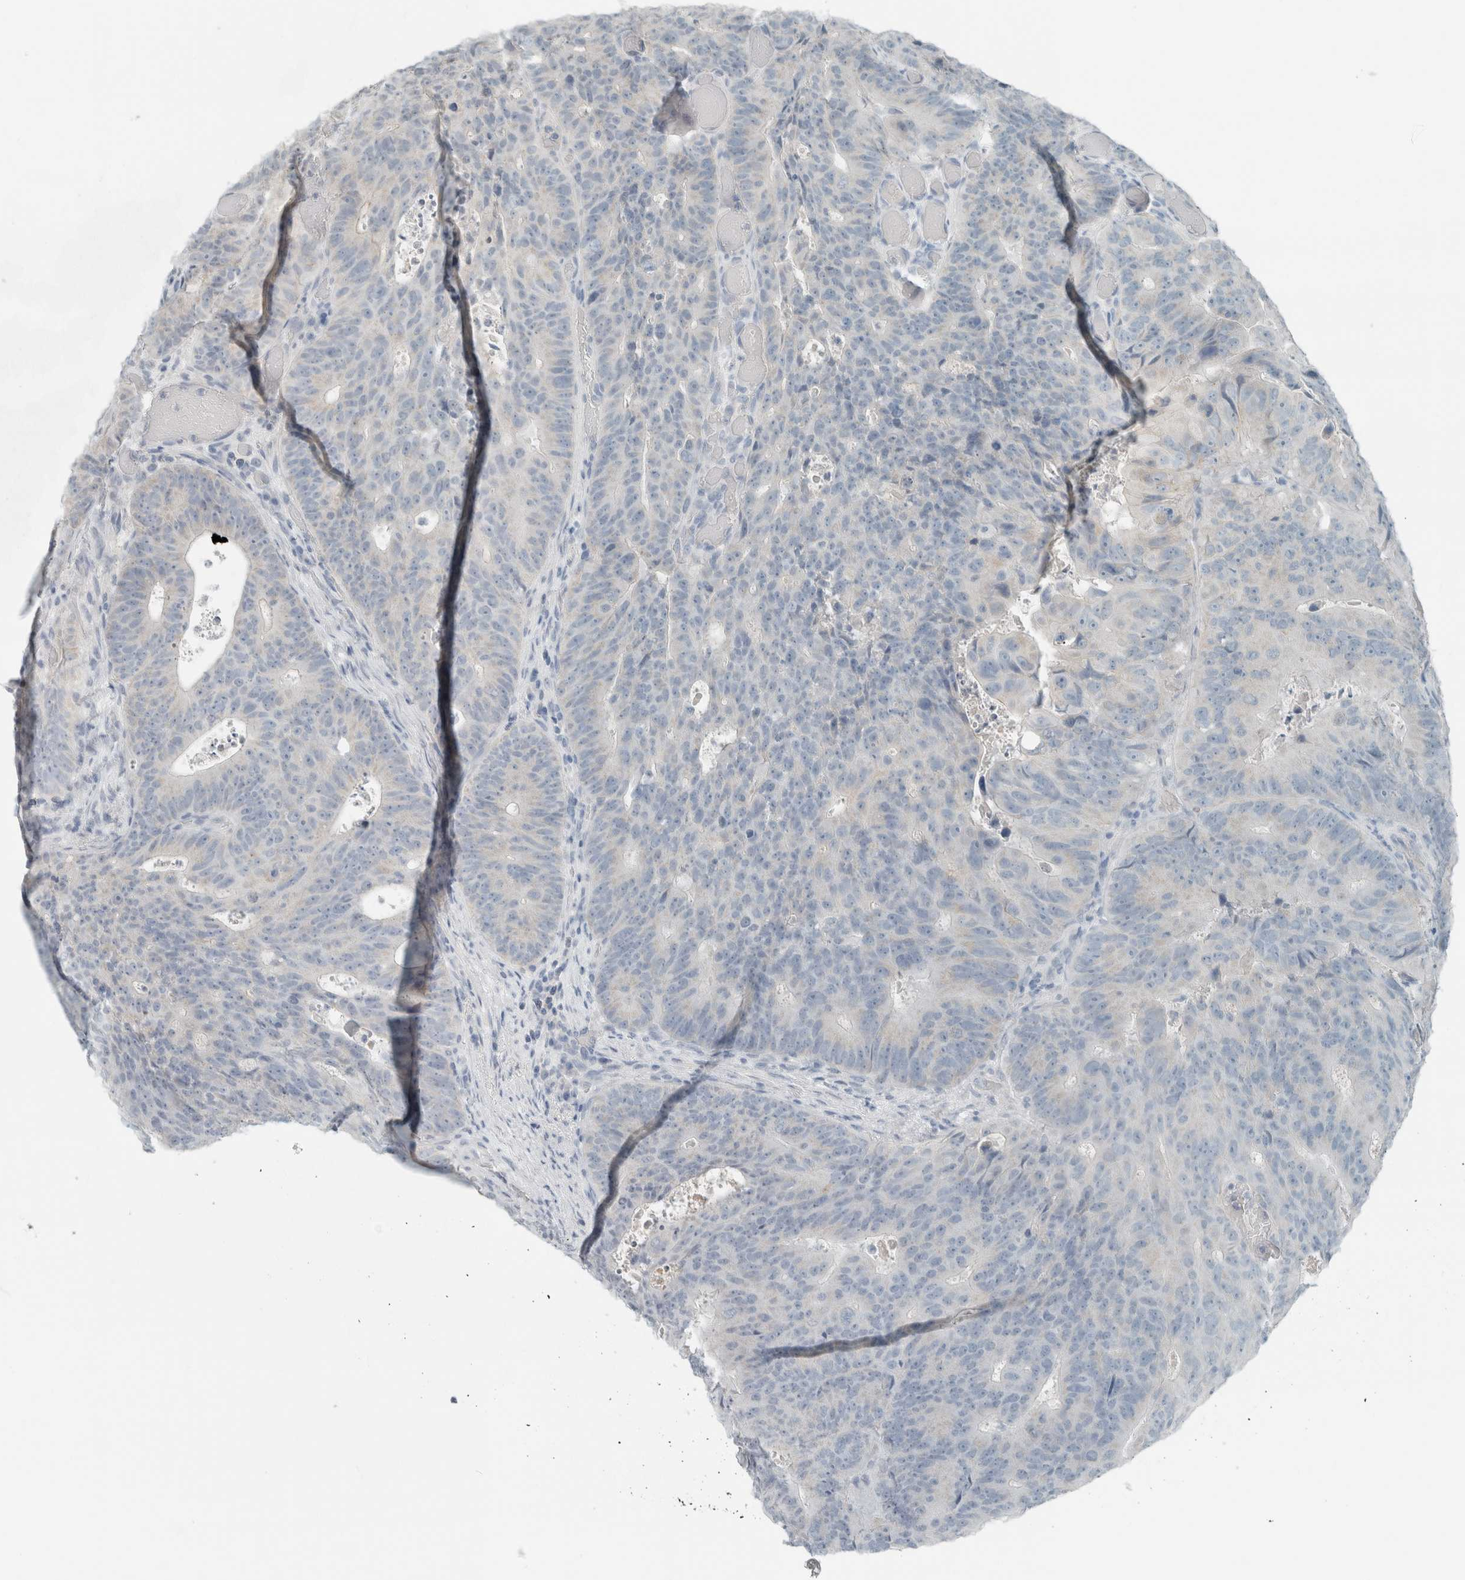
{"staining": {"intensity": "weak", "quantity": "<25%", "location": "cytoplasmic/membranous"}, "tissue": "colorectal cancer", "cell_type": "Tumor cells", "image_type": "cancer", "snomed": [{"axis": "morphology", "description": "Adenocarcinoma, NOS"}, {"axis": "topography", "description": "Colon"}], "caption": "Protein analysis of colorectal cancer exhibits no significant expression in tumor cells.", "gene": "TRIT1", "patient": {"sex": "male", "age": 87}}